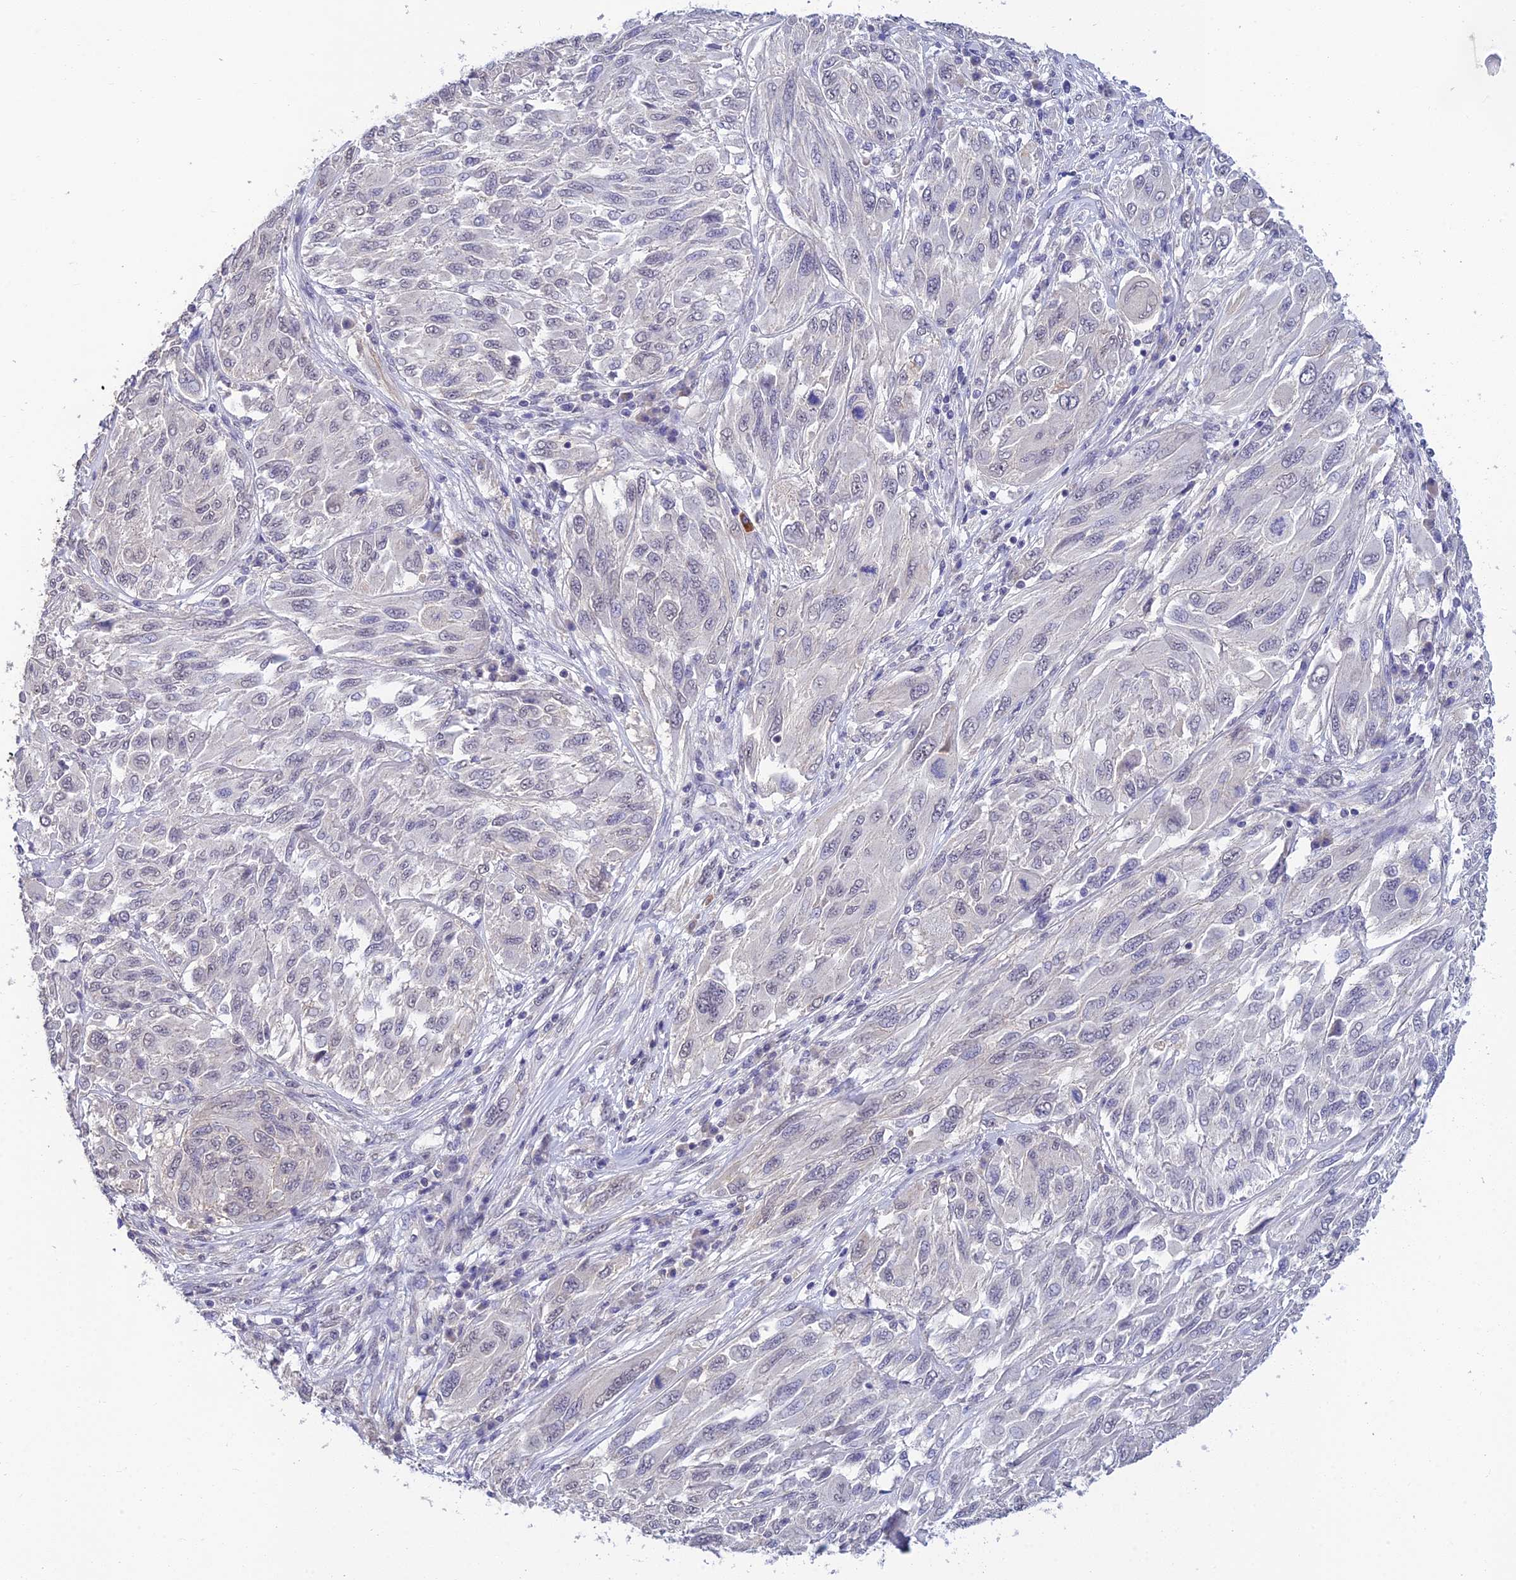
{"staining": {"intensity": "negative", "quantity": "none", "location": "none"}, "tissue": "melanoma", "cell_type": "Tumor cells", "image_type": "cancer", "snomed": [{"axis": "morphology", "description": "Malignant melanoma, NOS"}, {"axis": "topography", "description": "Skin"}], "caption": "DAB immunohistochemical staining of human melanoma exhibits no significant positivity in tumor cells.", "gene": "HOXB1", "patient": {"sex": "female", "age": 91}}